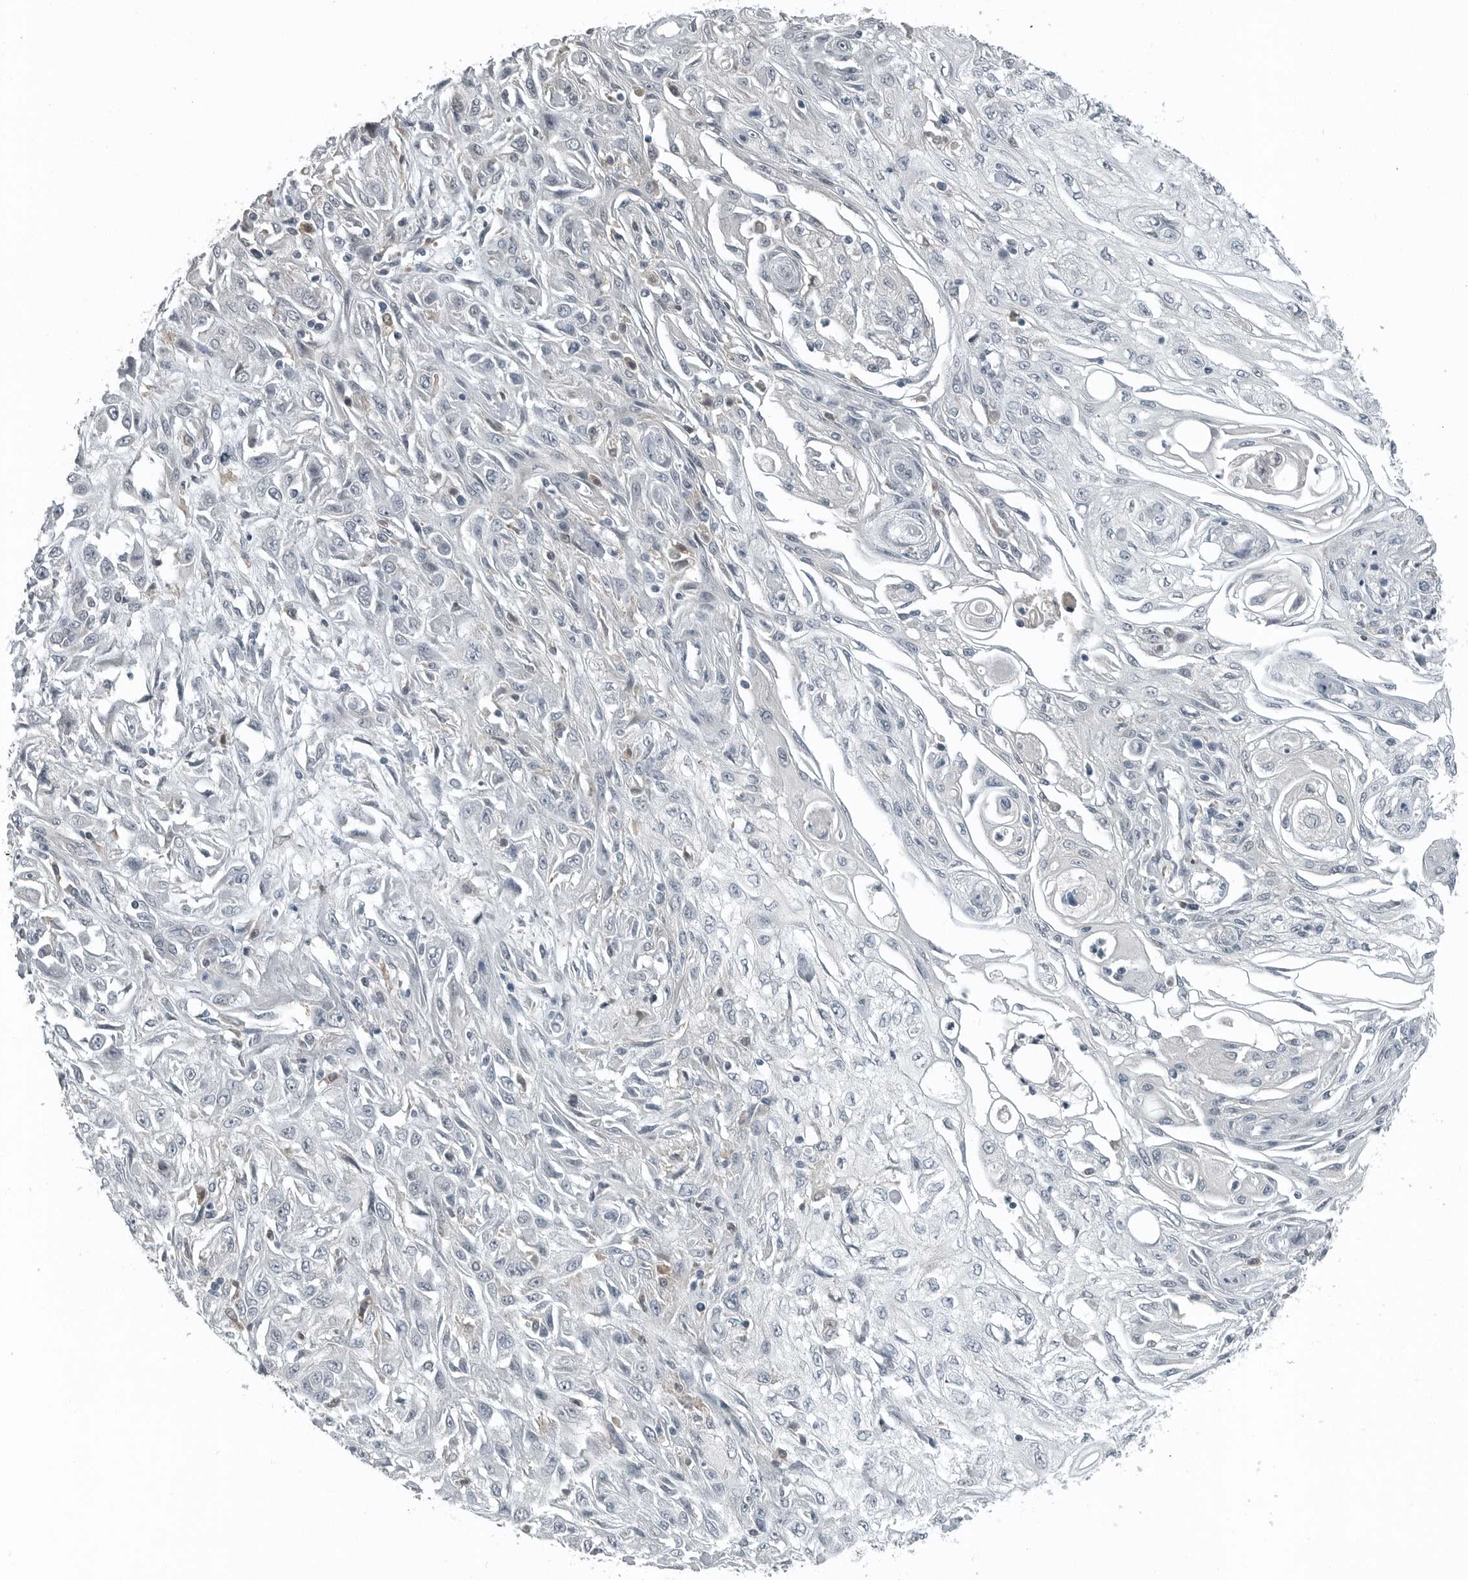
{"staining": {"intensity": "negative", "quantity": "none", "location": "none"}, "tissue": "skin cancer", "cell_type": "Tumor cells", "image_type": "cancer", "snomed": [{"axis": "morphology", "description": "Squamous cell carcinoma, NOS"}, {"axis": "morphology", "description": "Squamous cell carcinoma, metastatic, NOS"}, {"axis": "topography", "description": "Skin"}, {"axis": "topography", "description": "Lymph node"}], "caption": "Histopathology image shows no significant protein staining in tumor cells of skin cancer (metastatic squamous cell carcinoma).", "gene": "KYAT1", "patient": {"sex": "male", "age": 75}}